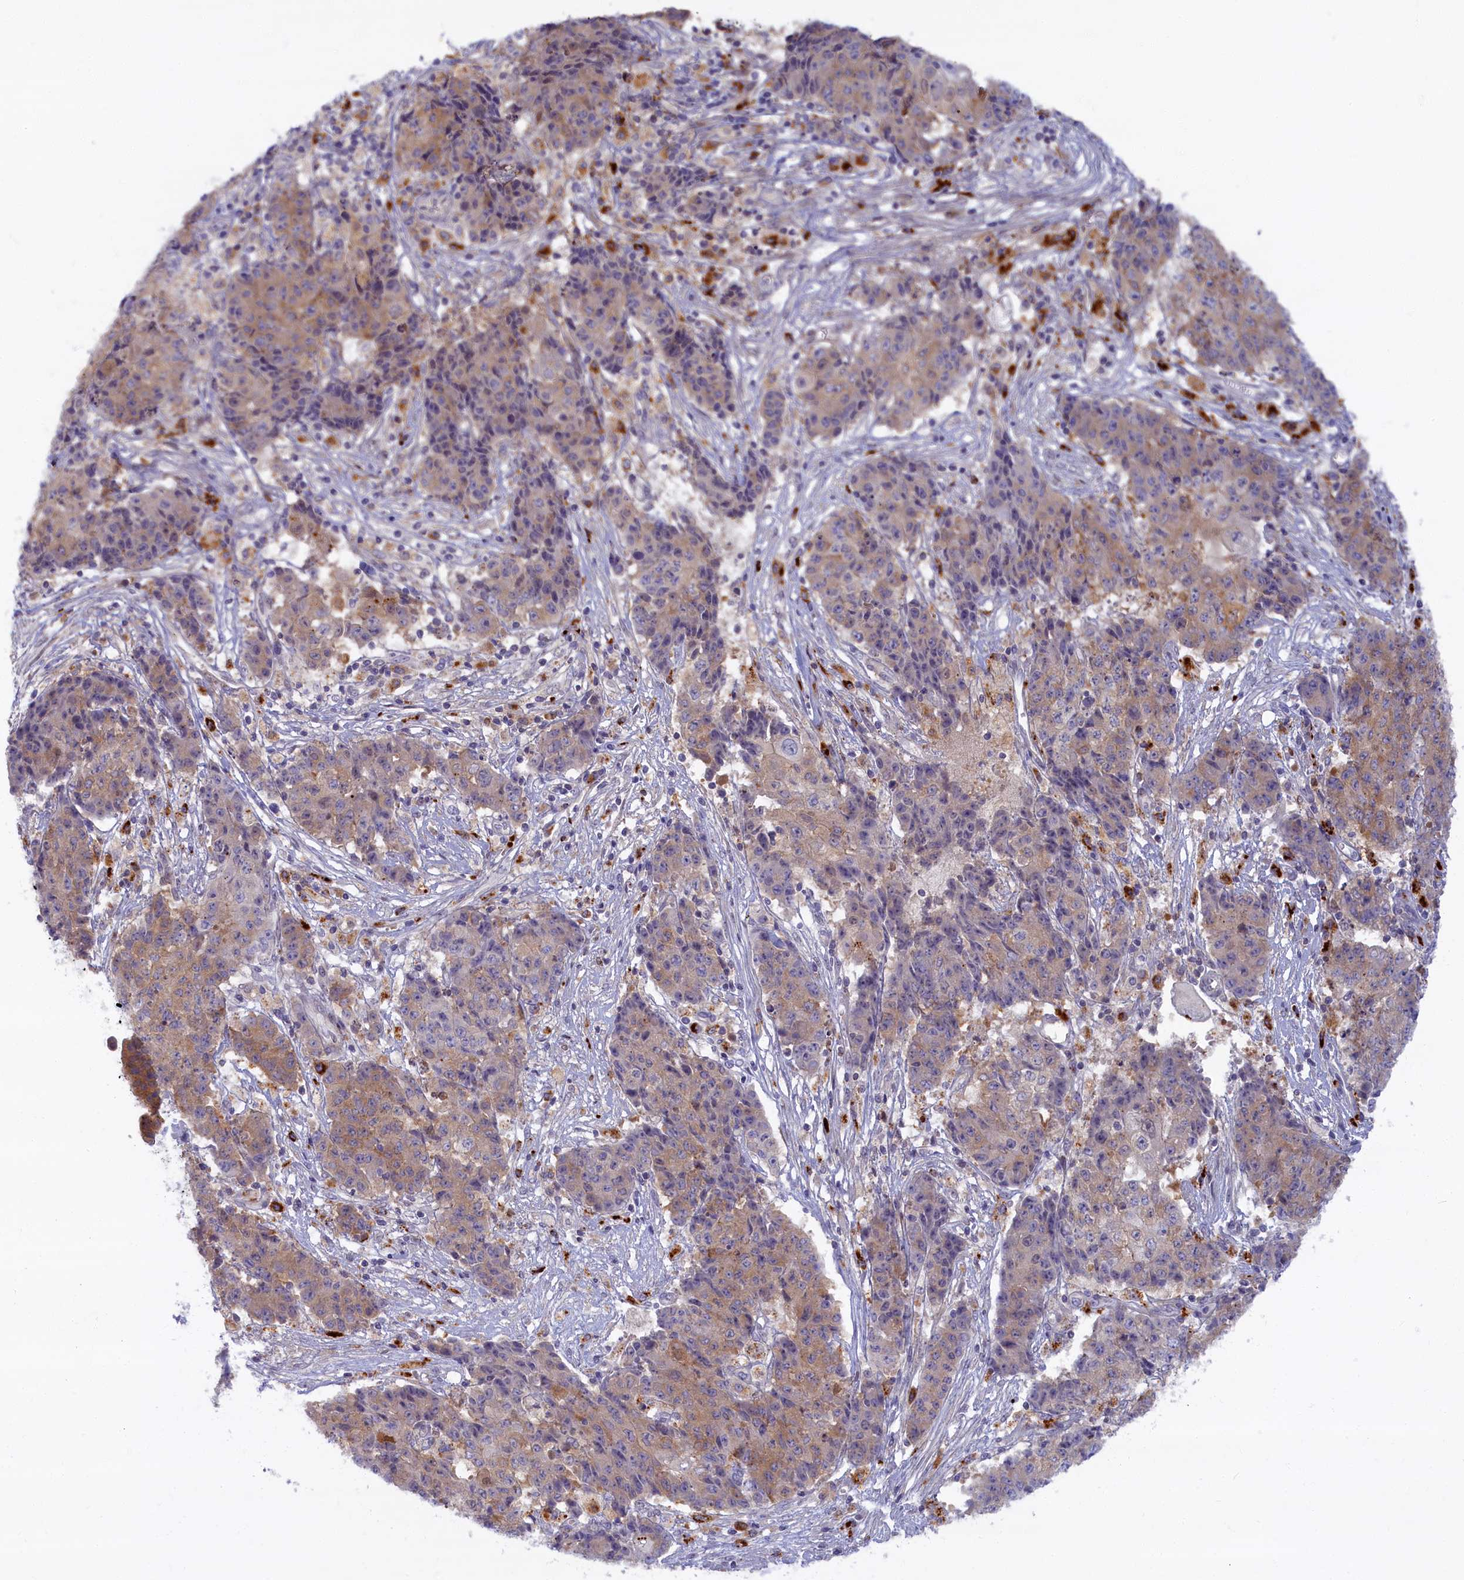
{"staining": {"intensity": "weak", "quantity": ">75%", "location": "cytoplasmic/membranous"}, "tissue": "ovarian cancer", "cell_type": "Tumor cells", "image_type": "cancer", "snomed": [{"axis": "morphology", "description": "Carcinoma, endometroid"}, {"axis": "topography", "description": "Ovary"}], "caption": "Endometroid carcinoma (ovarian) stained for a protein (brown) displays weak cytoplasmic/membranous positive staining in approximately >75% of tumor cells.", "gene": "FCSK", "patient": {"sex": "female", "age": 42}}